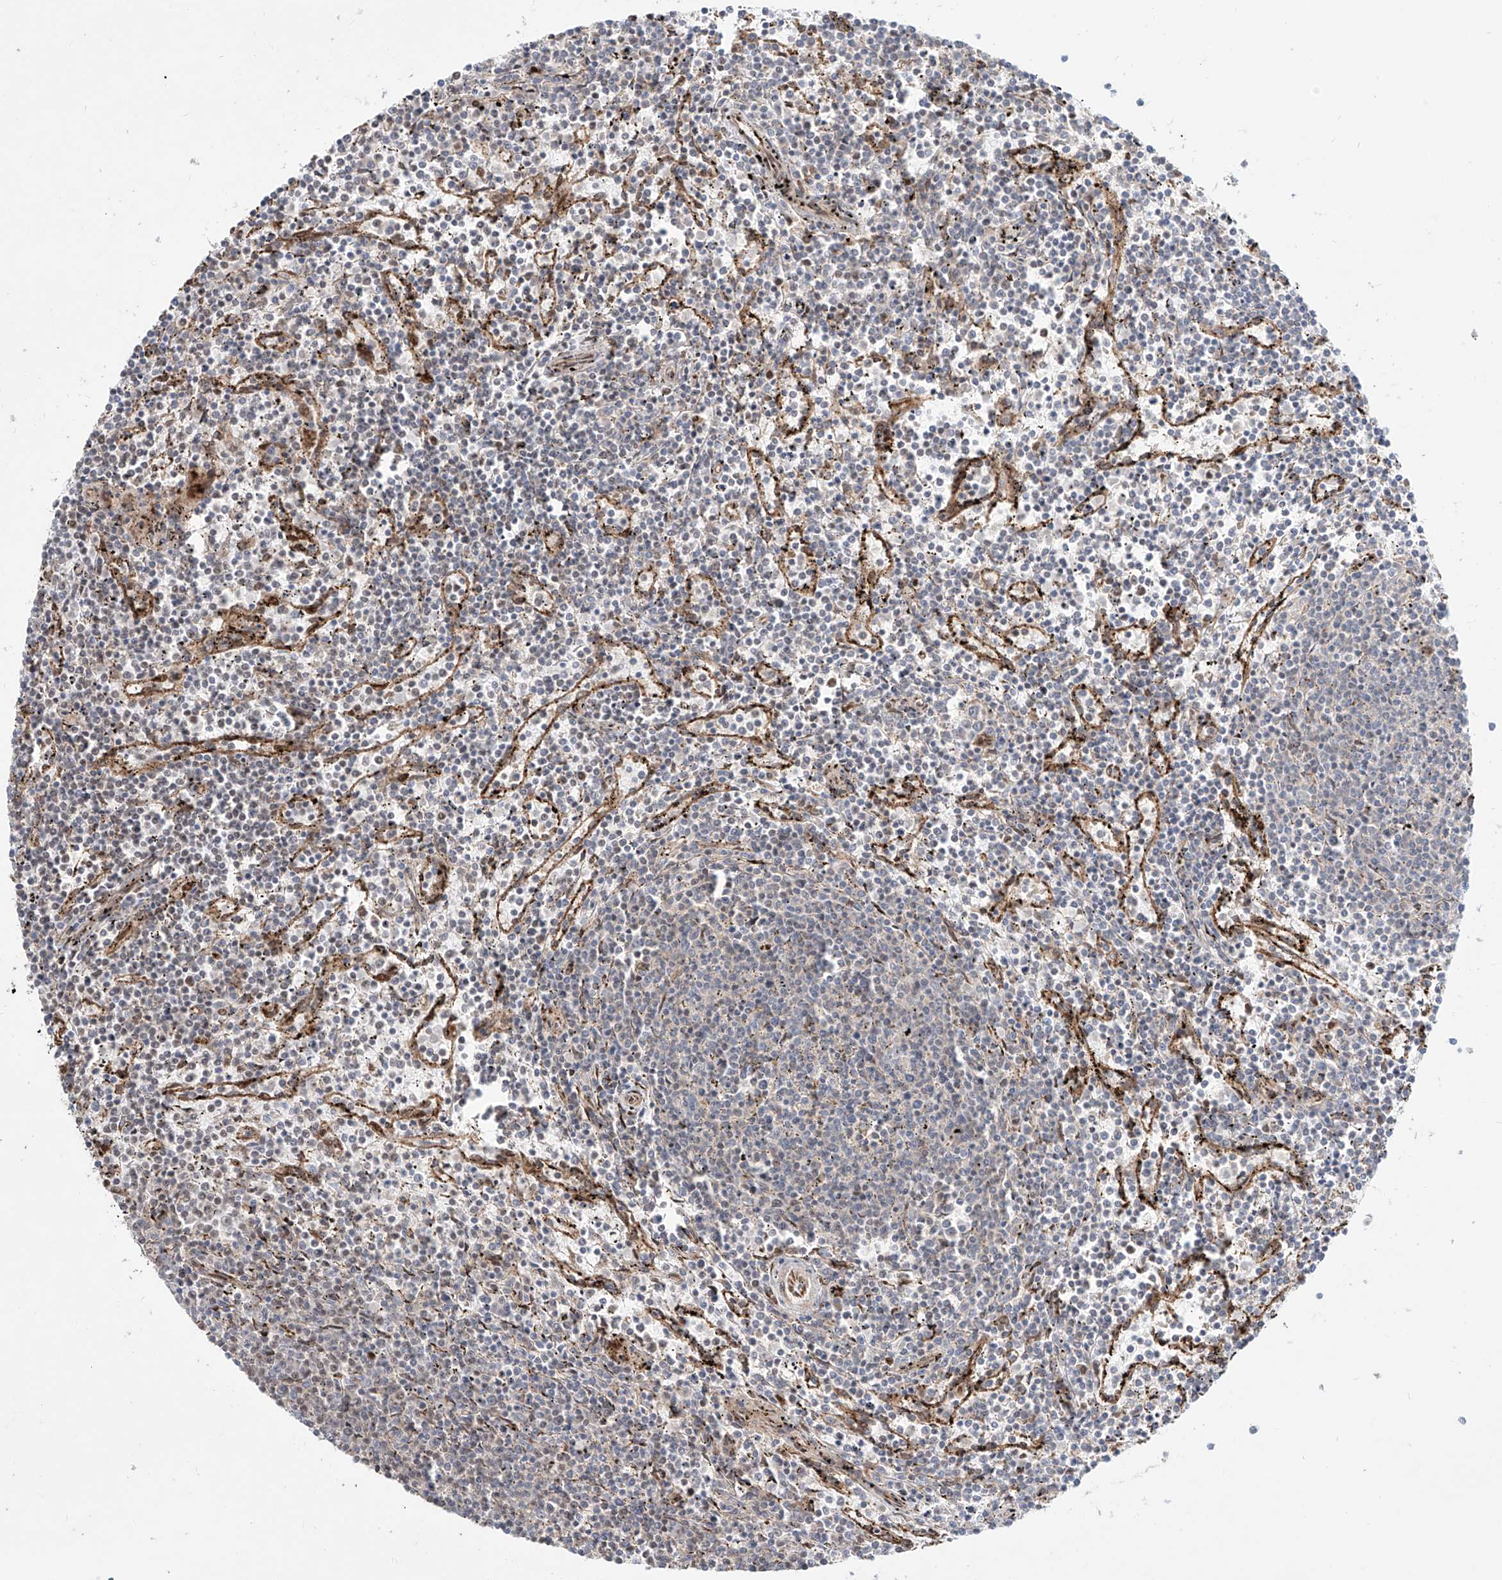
{"staining": {"intensity": "negative", "quantity": "none", "location": "none"}, "tissue": "lymphoma", "cell_type": "Tumor cells", "image_type": "cancer", "snomed": [{"axis": "morphology", "description": "Malignant lymphoma, non-Hodgkin's type, Low grade"}, {"axis": "topography", "description": "Spleen"}], "caption": "A high-resolution photomicrograph shows IHC staining of malignant lymphoma, non-Hodgkin's type (low-grade), which exhibits no significant positivity in tumor cells.", "gene": "ZNF710", "patient": {"sex": "female", "age": 50}}